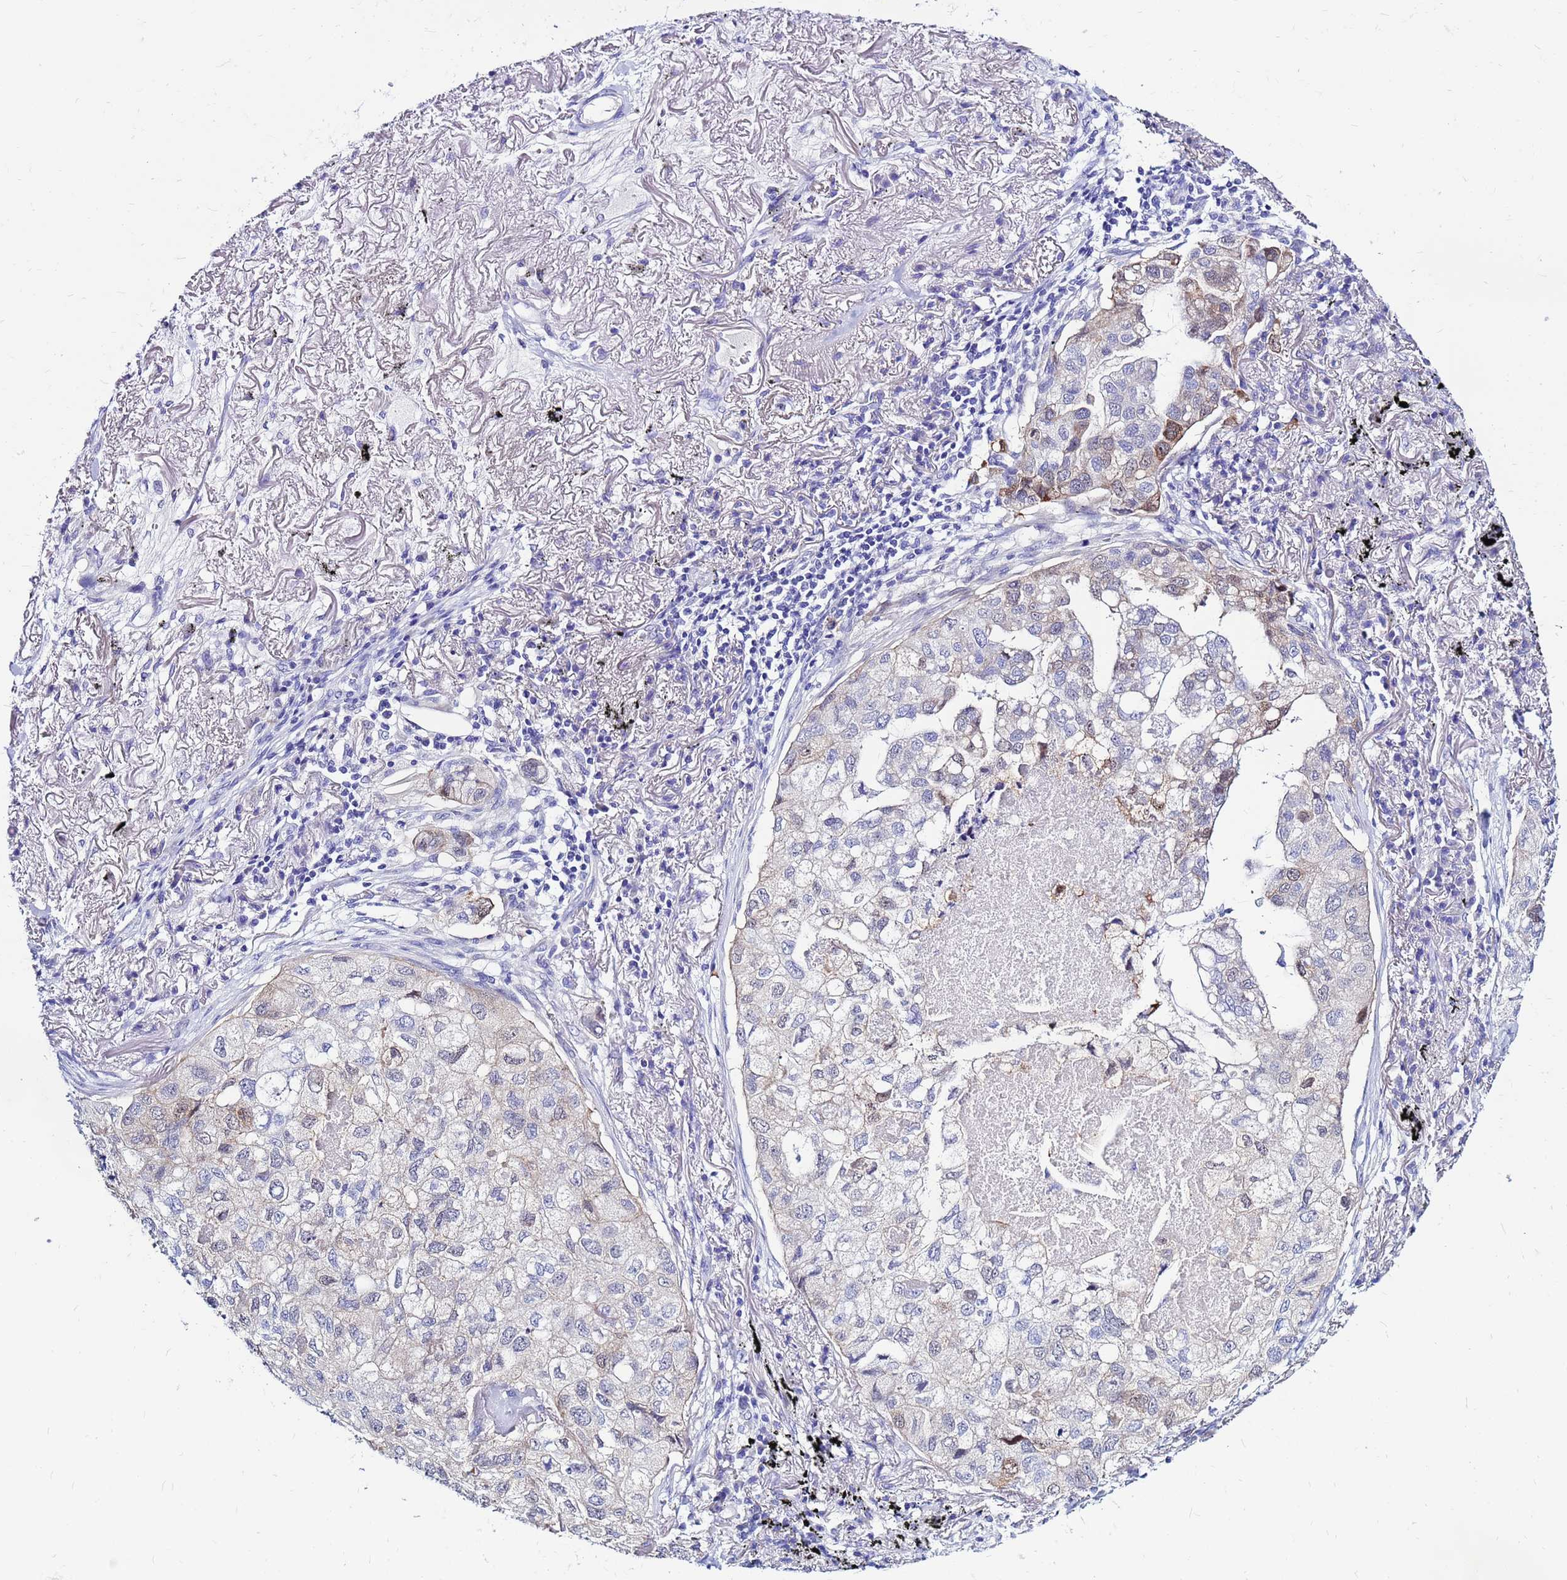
{"staining": {"intensity": "moderate", "quantity": "<25%", "location": "cytoplasmic/membranous"}, "tissue": "lung cancer", "cell_type": "Tumor cells", "image_type": "cancer", "snomed": [{"axis": "morphology", "description": "Adenocarcinoma, NOS"}, {"axis": "topography", "description": "Lung"}], "caption": "Immunohistochemical staining of adenocarcinoma (lung) reveals low levels of moderate cytoplasmic/membranous protein expression in about <25% of tumor cells.", "gene": "PPP1R14C", "patient": {"sex": "male", "age": 65}}